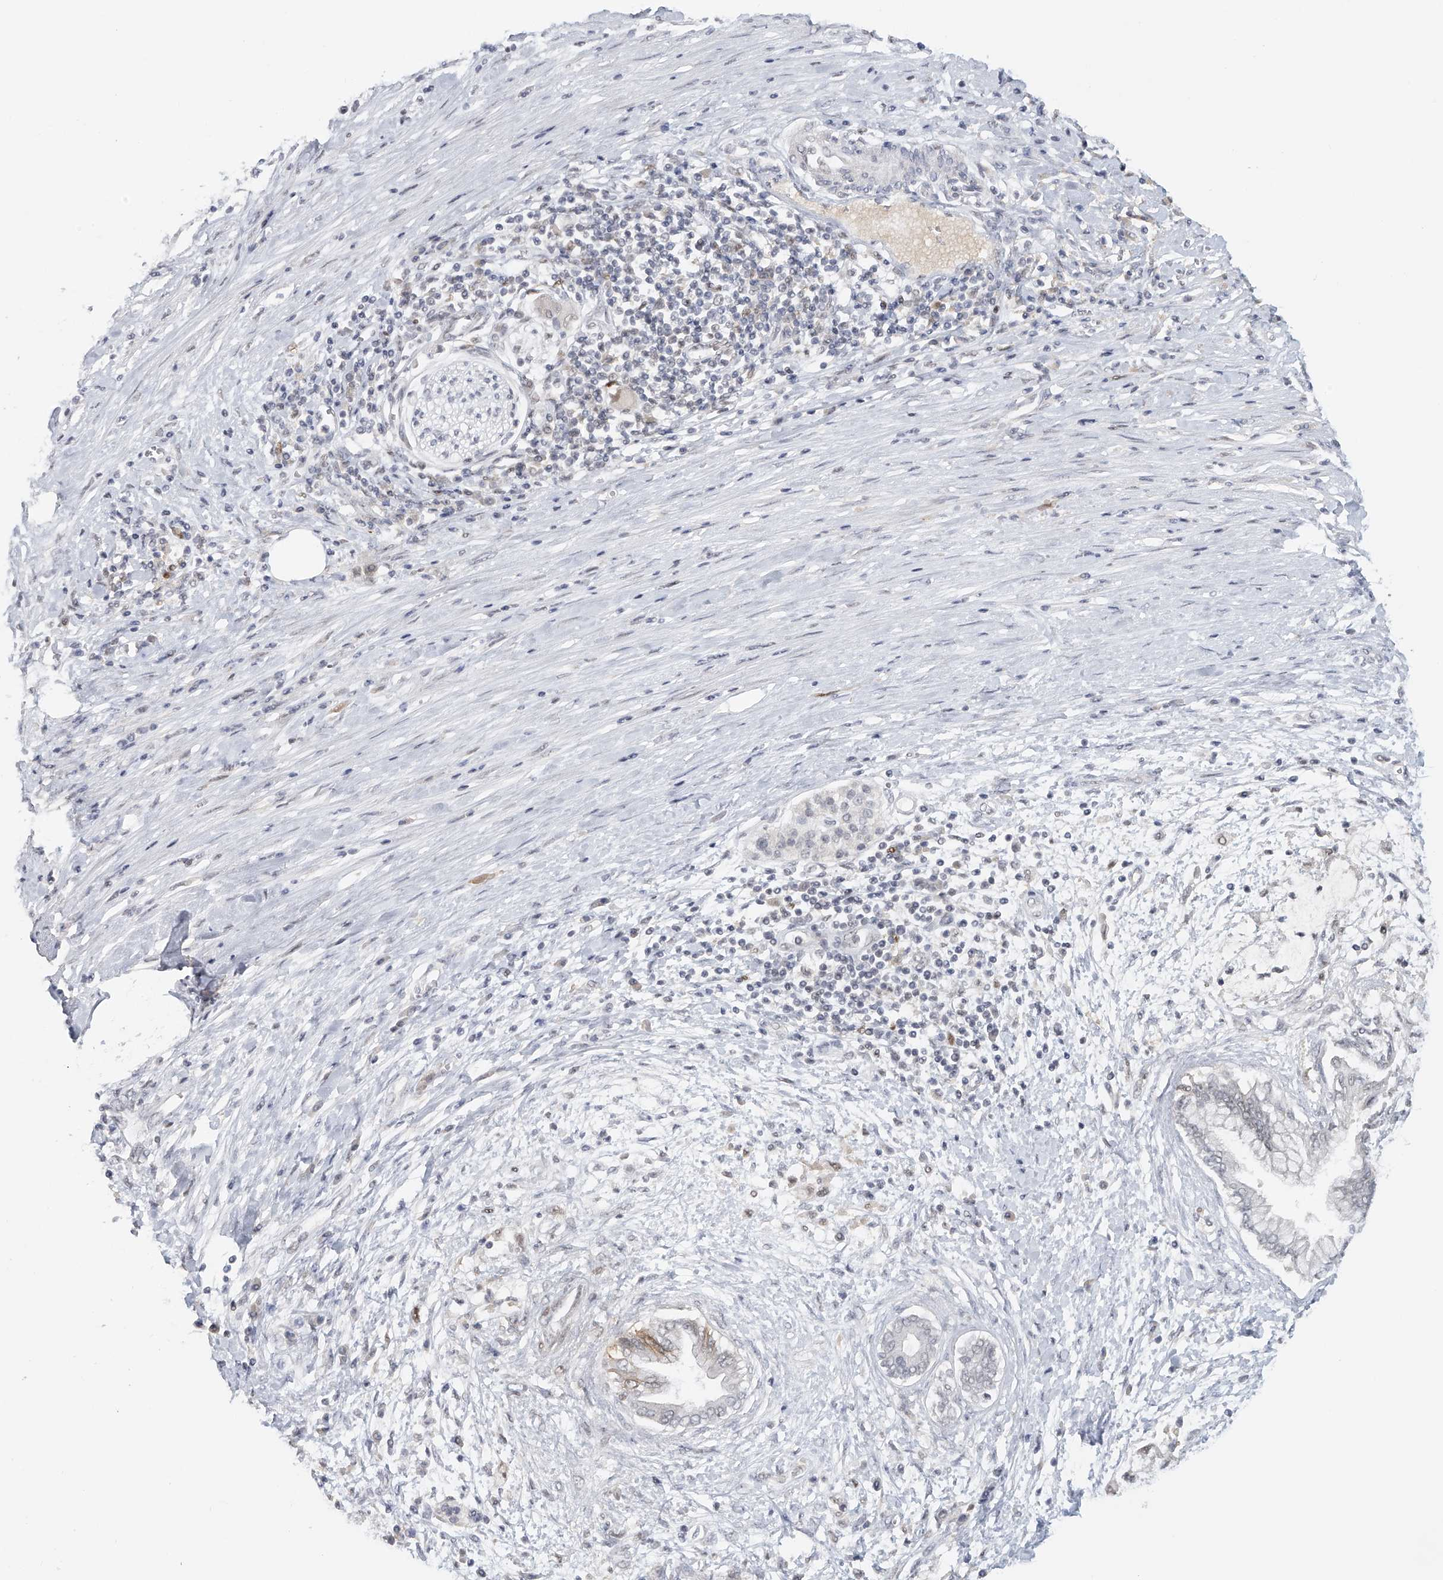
{"staining": {"intensity": "negative", "quantity": "none", "location": "none"}, "tissue": "pancreatic cancer", "cell_type": "Tumor cells", "image_type": "cancer", "snomed": [{"axis": "morphology", "description": "Adenocarcinoma, NOS"}, {"axis": "topography", "description": "Pancreas"}], "caption": "Adenocarcinoma (pancreatic) was stained to show a protein in brown. There is no significant expression in tumor cells.", "gene": "DDX43", "patient": {"sex": "male", "age": 58}}